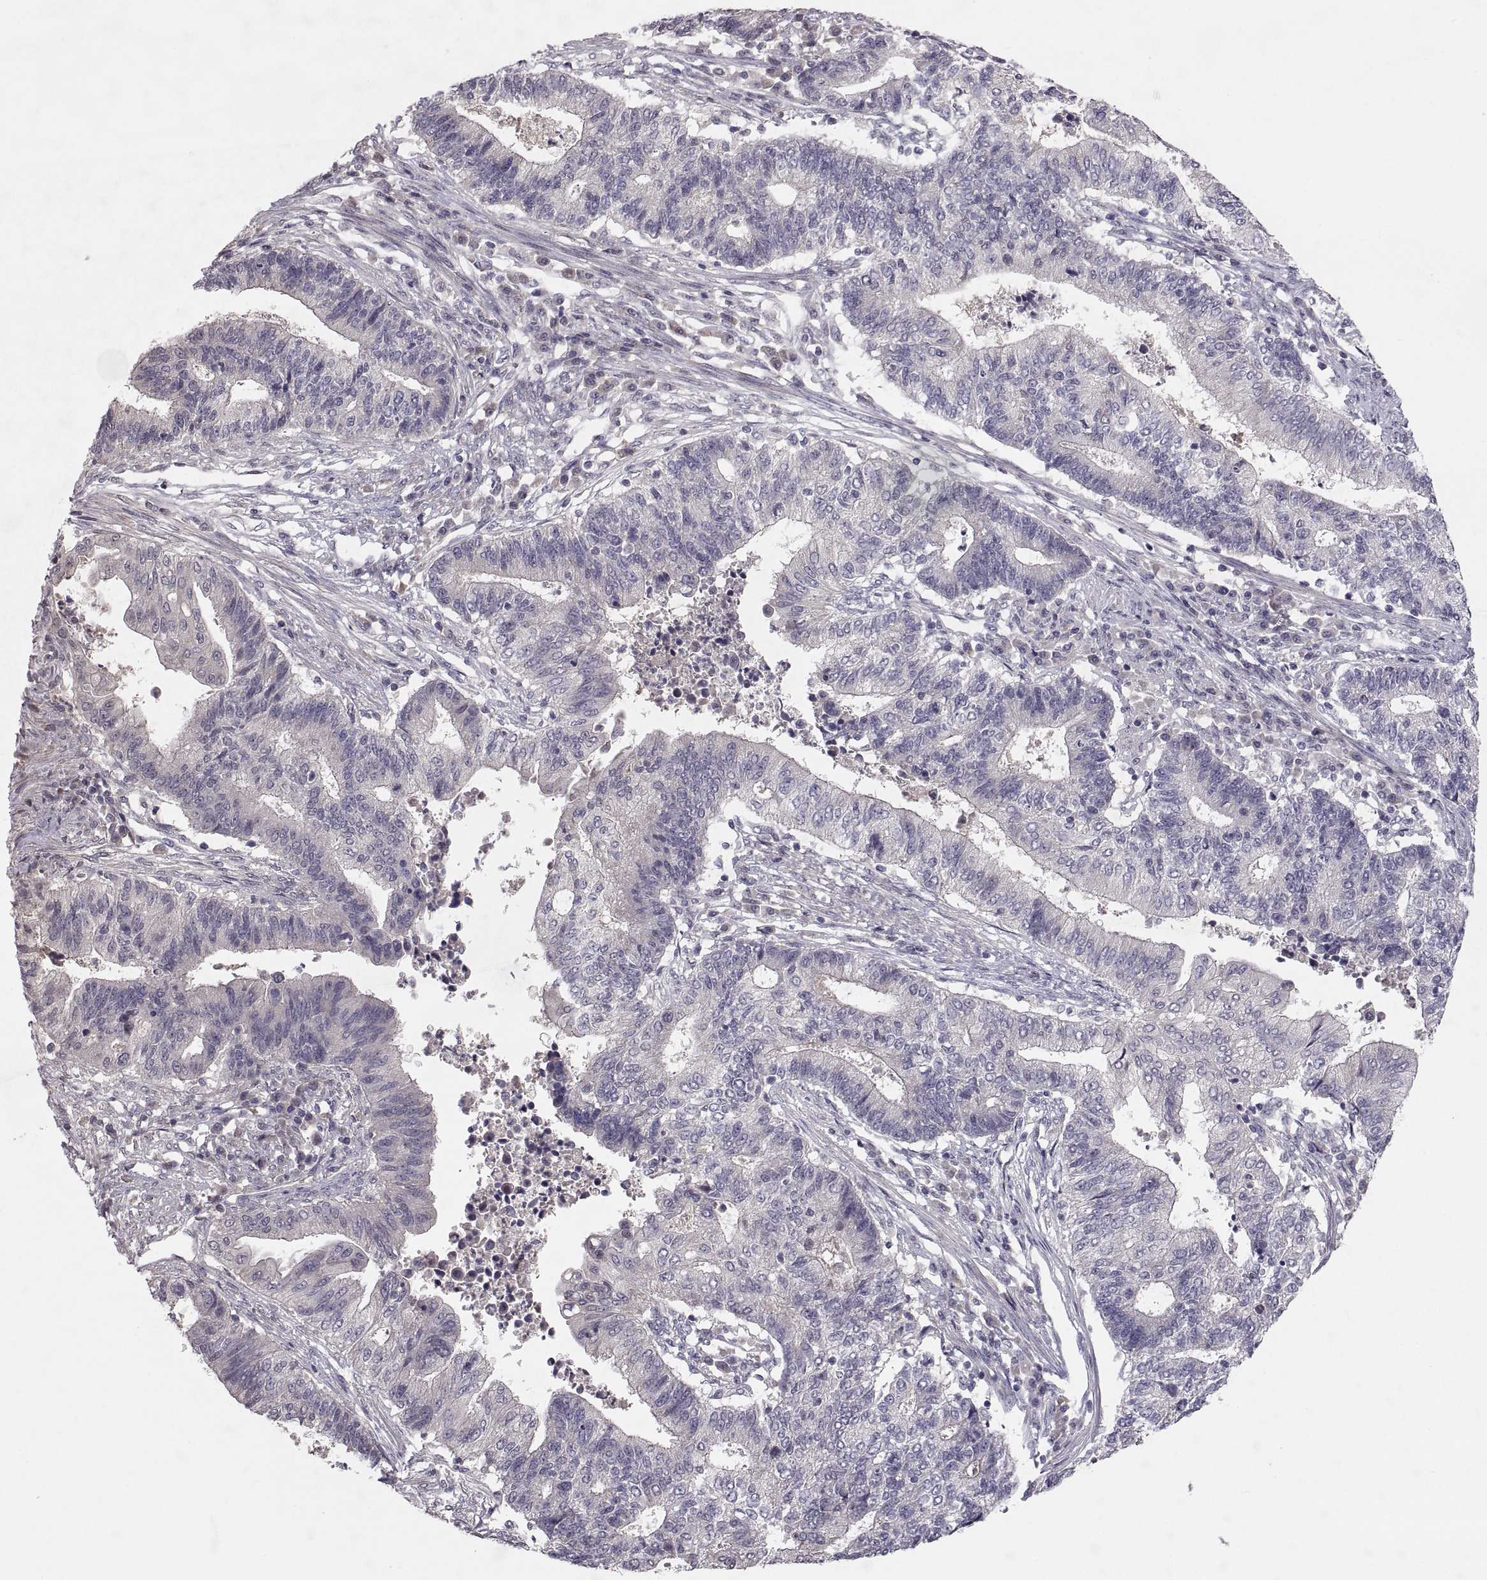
{"staining": {"intensity": "negative", "quantity": "none", "location": "none"}, "tissue": "endometrial cancer", "cell_type": "Tumor cells", "image_type": "cancer", "snomed": [{"axis": "morphology", "description": "Adenocarcinoma, NOS"}, {"axis": "topography", "description": "Uterus"}, {"axis": "topography", "description": "Endometrium"}], "caption": "This is an immunohistochemistry (IHC) histopathology image of human endometrial cancer (adenocarcinoma). There is no staining in tumor cells.", "gene": "PAX2", "patient": {"sex": "female", "age": 54}}